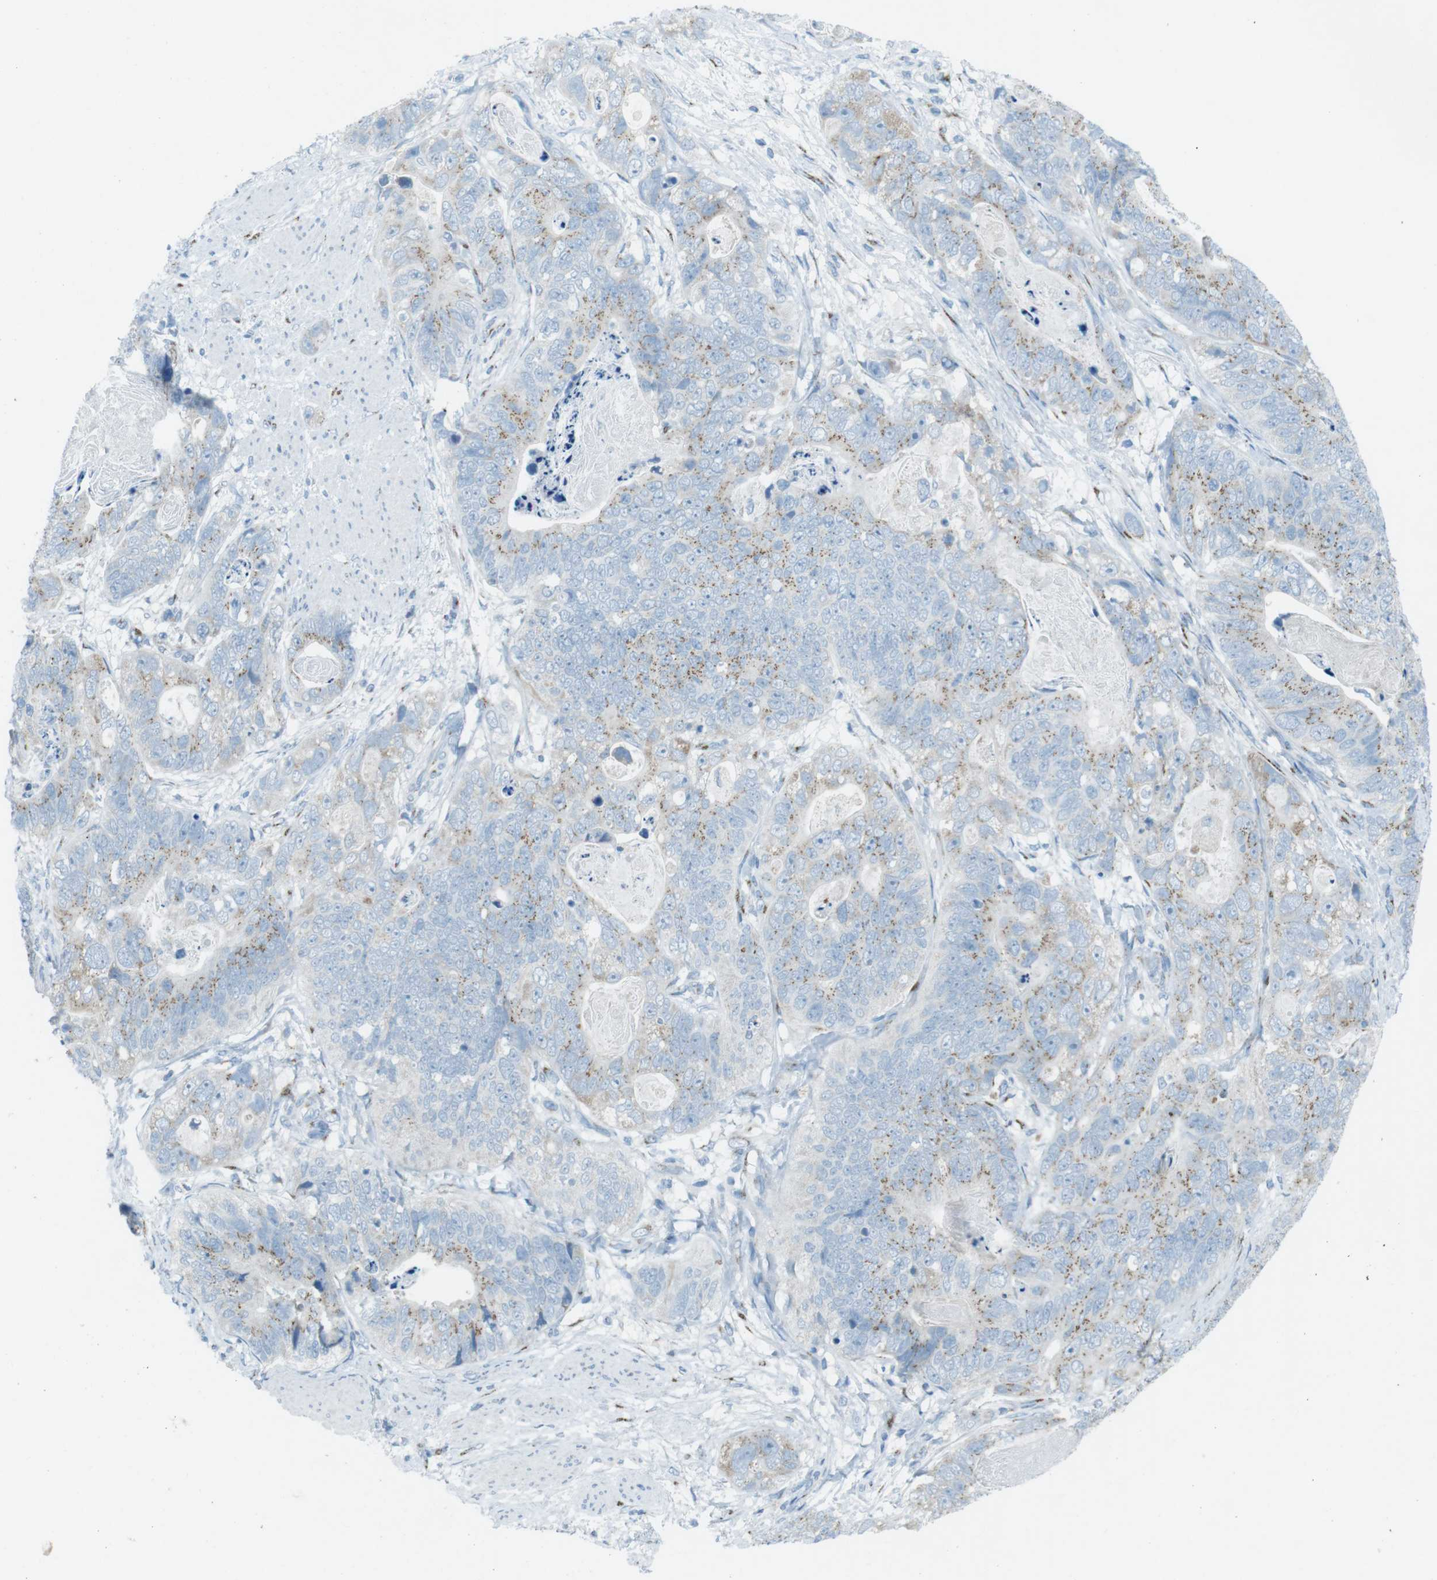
{"staining": {"intensity": "moderate", "quantity": "25%-75%", "location": "cytoplasmic/membranous"}, "tissue": "stomach cancer", "cell_type": "Tumor cells", "image_type": "cancer", "snomed": [{"axis": "morphology", "description": "Adenocarcinoma, NOS"}, {"axis": "topography", "description": "Stomach"}], "caption": "Stomach cancer (adenocarcinoma) stained with a brown dye displays moderate cytoplasmic/membranous positive staining in approximately 25%-75% of tumor cells.", "gene": "TXNDC15", "patient": {"sex": "female", "age": 89}}